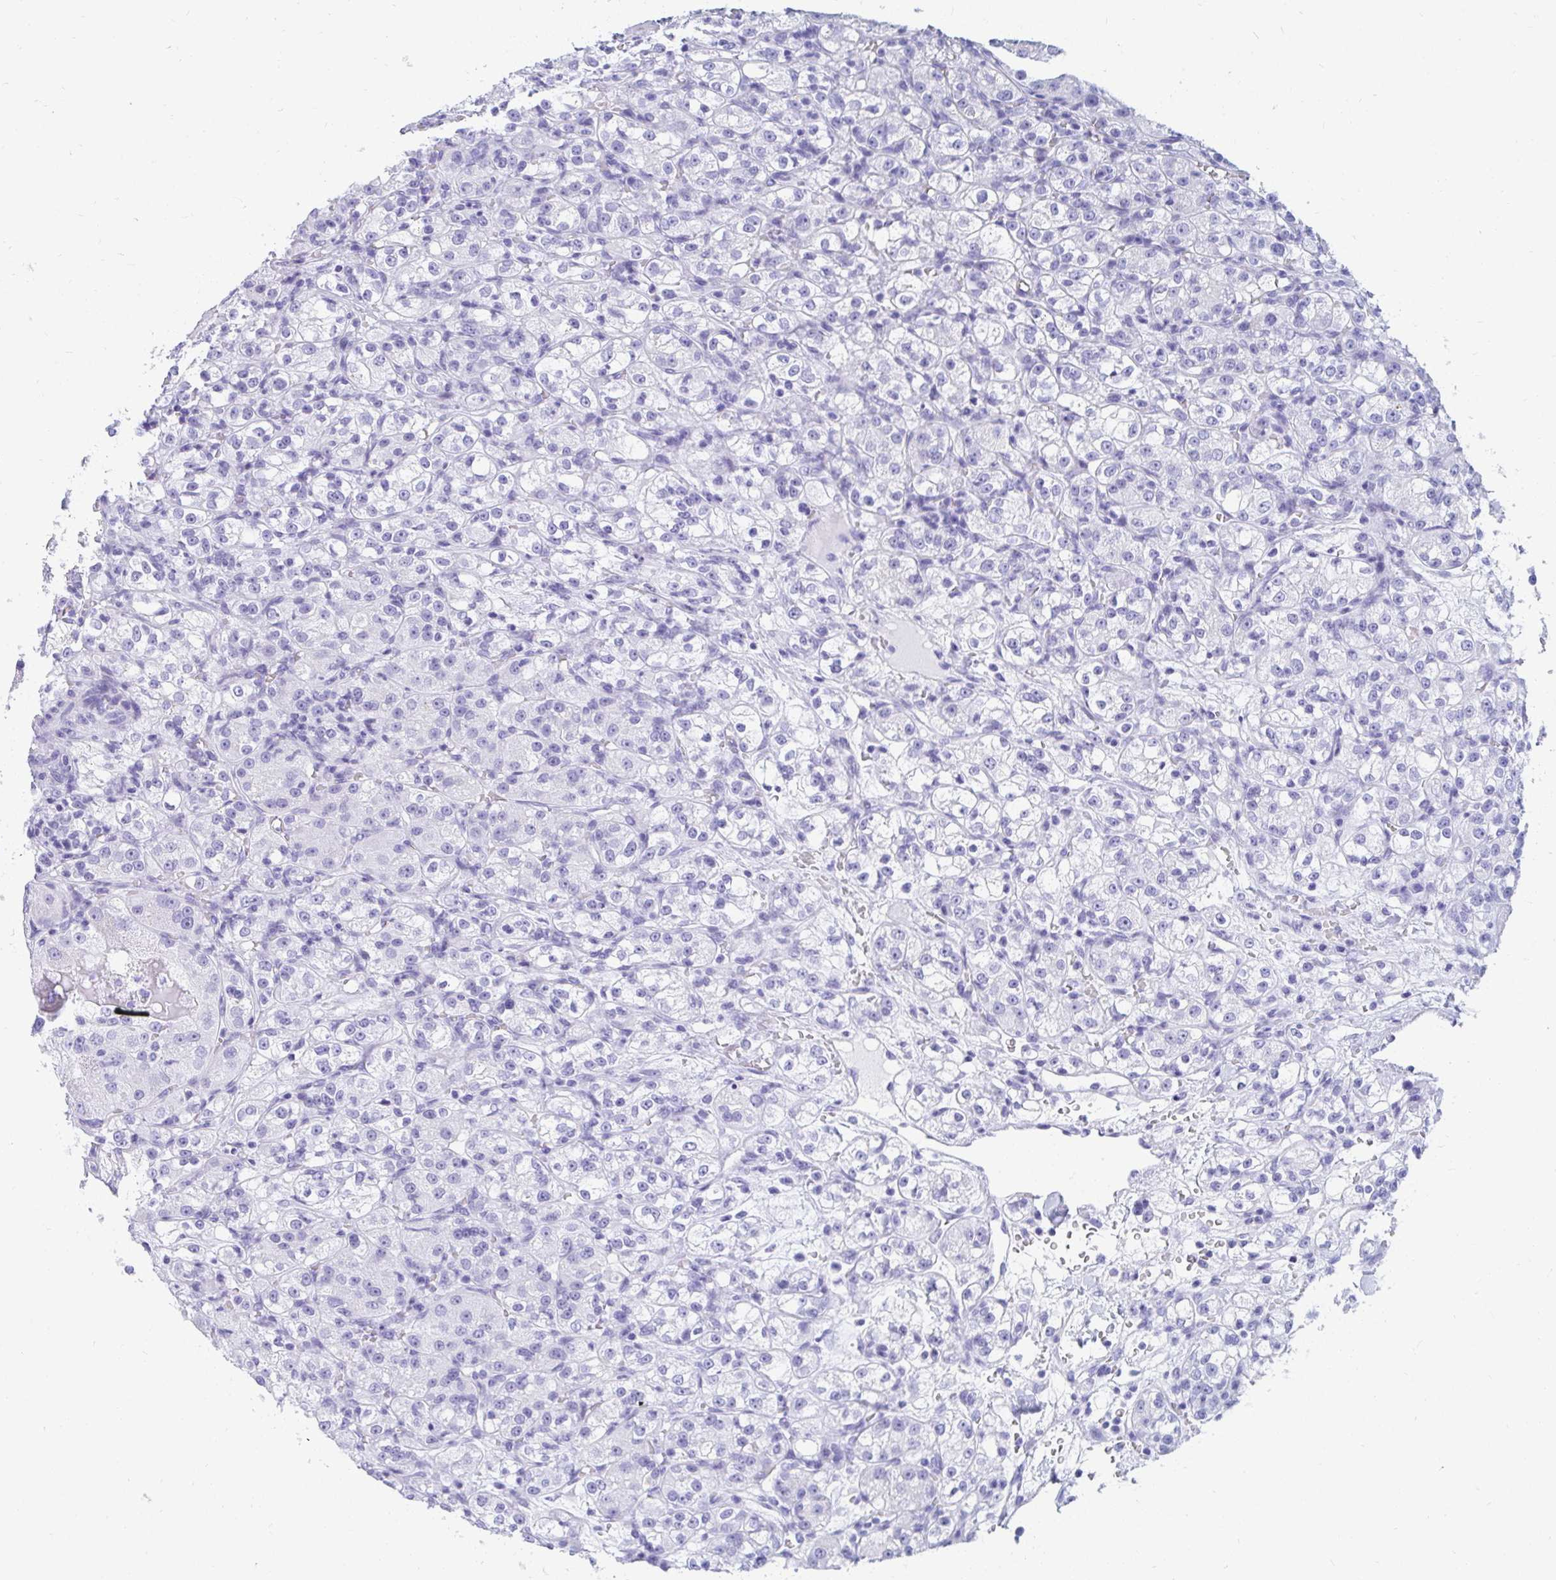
{"staining": {"intensity": "negative", "quantity": "none", "location": "none"}, "tissue": "renal cancer", "cell_type": "Tumor cells", "image_type": "cancer", "snomed": [{"axis": "morphology", "description": "Normal tissue, NOS"}, {"axis": "morphology", "description": "Adenocarcinoma, NOS"}, {"axis": "topography", "description": "Kidney"}], "caption": "Immunohistochemical staining of human renal cancer reveals no significant positivity in tumor cells.", "gene": "MROH2B", "patient": {"sex": "male", "age": 61}}